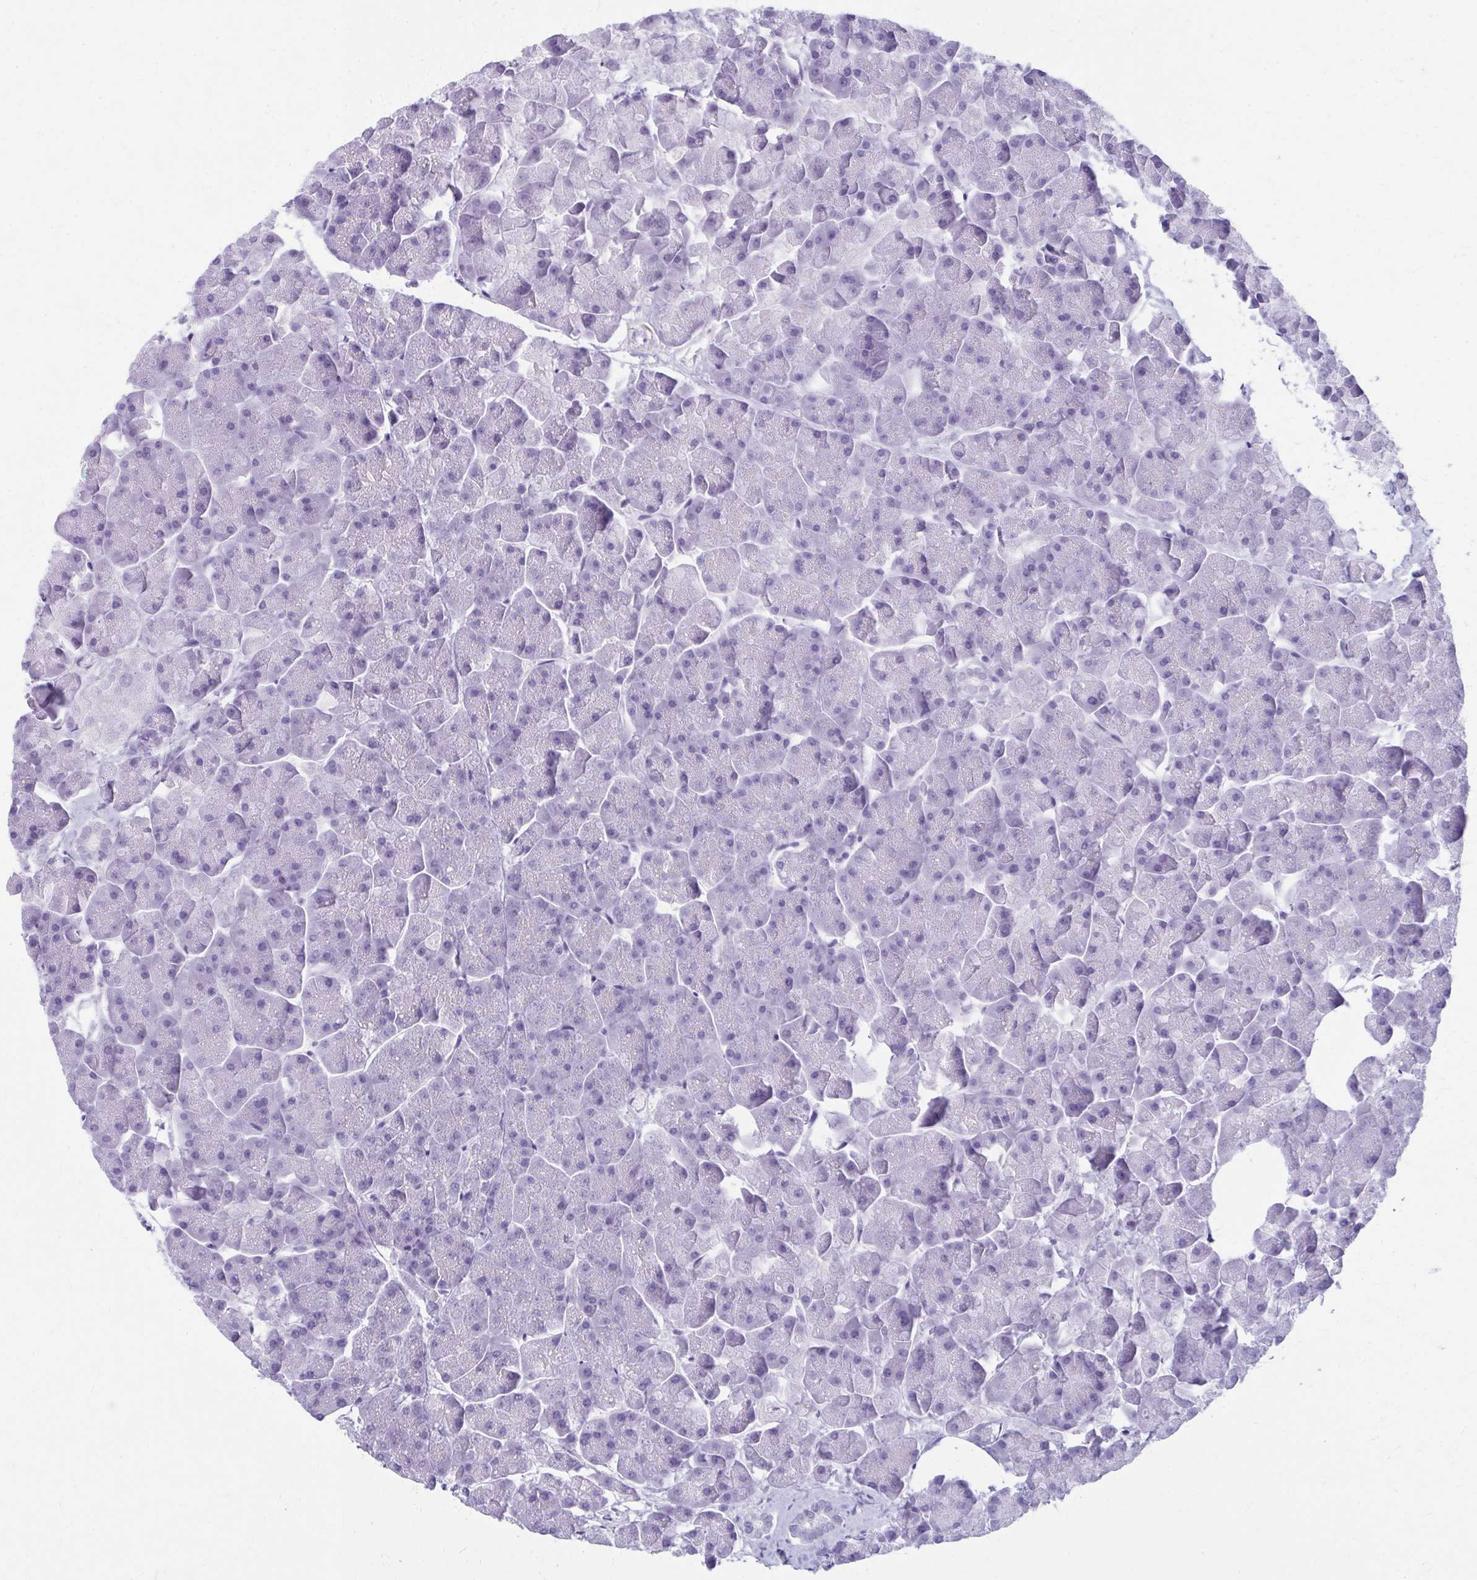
{"staining": {"intensity": "negative", "quantity": "none", "location": "none"}, "tissue": "pancreas", "cell_type": "Exocrine glandular cells", "image_type": "normal", "snomed": [{"axis": "morphology", "description": "Normal tissue, NOS"}, {"axis": "topography", "description": "Pancreas"}, {"axis": "topography", "description": "Peripheral nerve tissue"}], "caption": "Photomicrograph shows no significant protein expression in exocrine glandular cells of unremarkable pancreas. (DAB immunohistochemistry visualized using brightfield microscopy, high magnification).", "gene": "MPLKIP", "patient": {"sex": "male", "age": 54}}